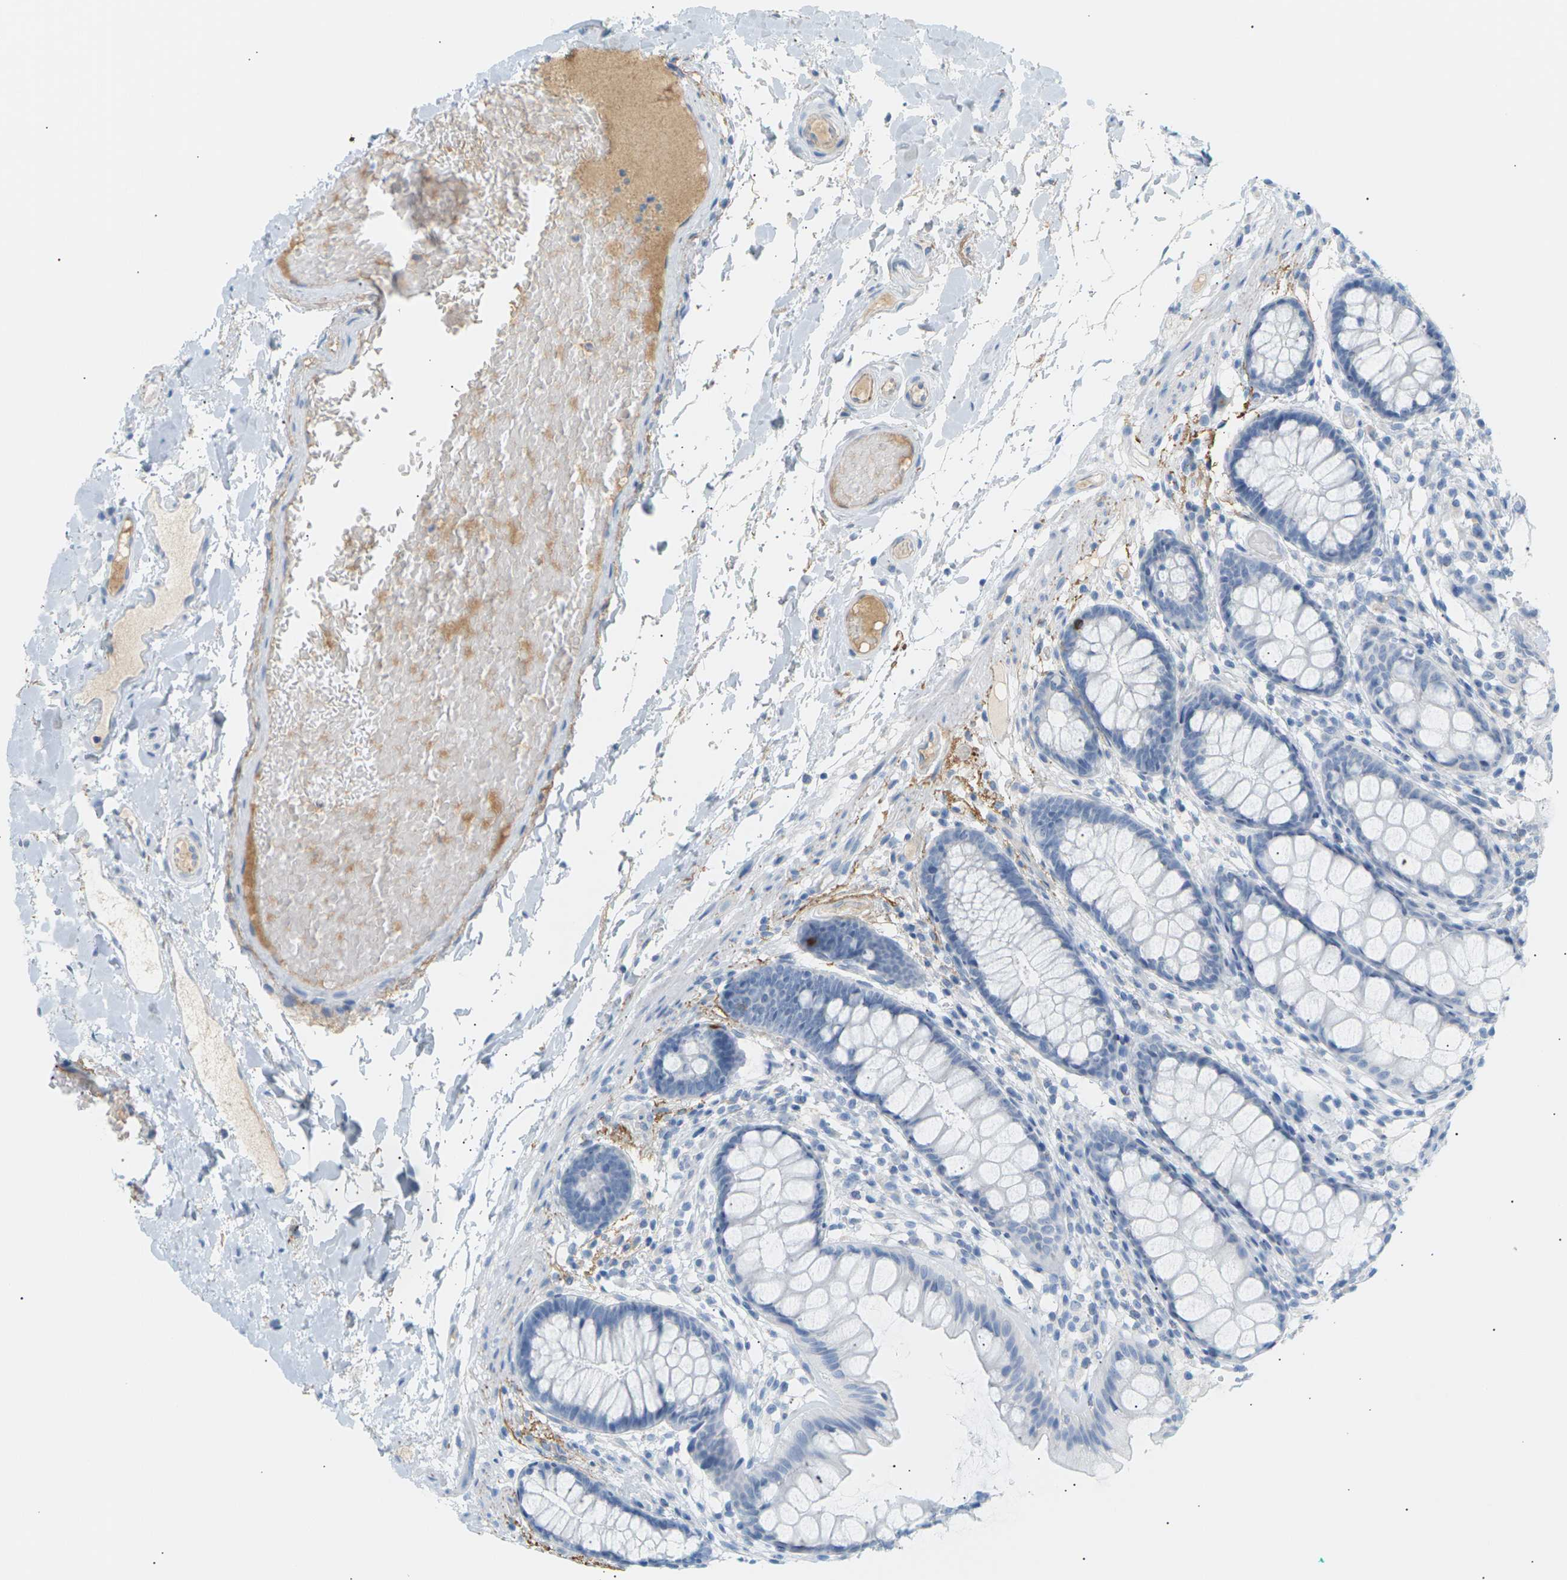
{"staining": {"intensity": "negative", "quantity": "none", "location": "none"}, "tissue": "colon", "cell_type": "Endothelial cells", "image_type": "normal", "snomed": [{"axis": "morphology", "description": "Normal tissue, NOS"}, {"axis": "topography", "description": "Colon"}], "caption": "A micrograph of colon stained for a protein exhibits no brown staining in endothelial cells. Nuclei are stained in blue.", "gene": "CLU", "patient": {"sex": "female", "age": 56}}